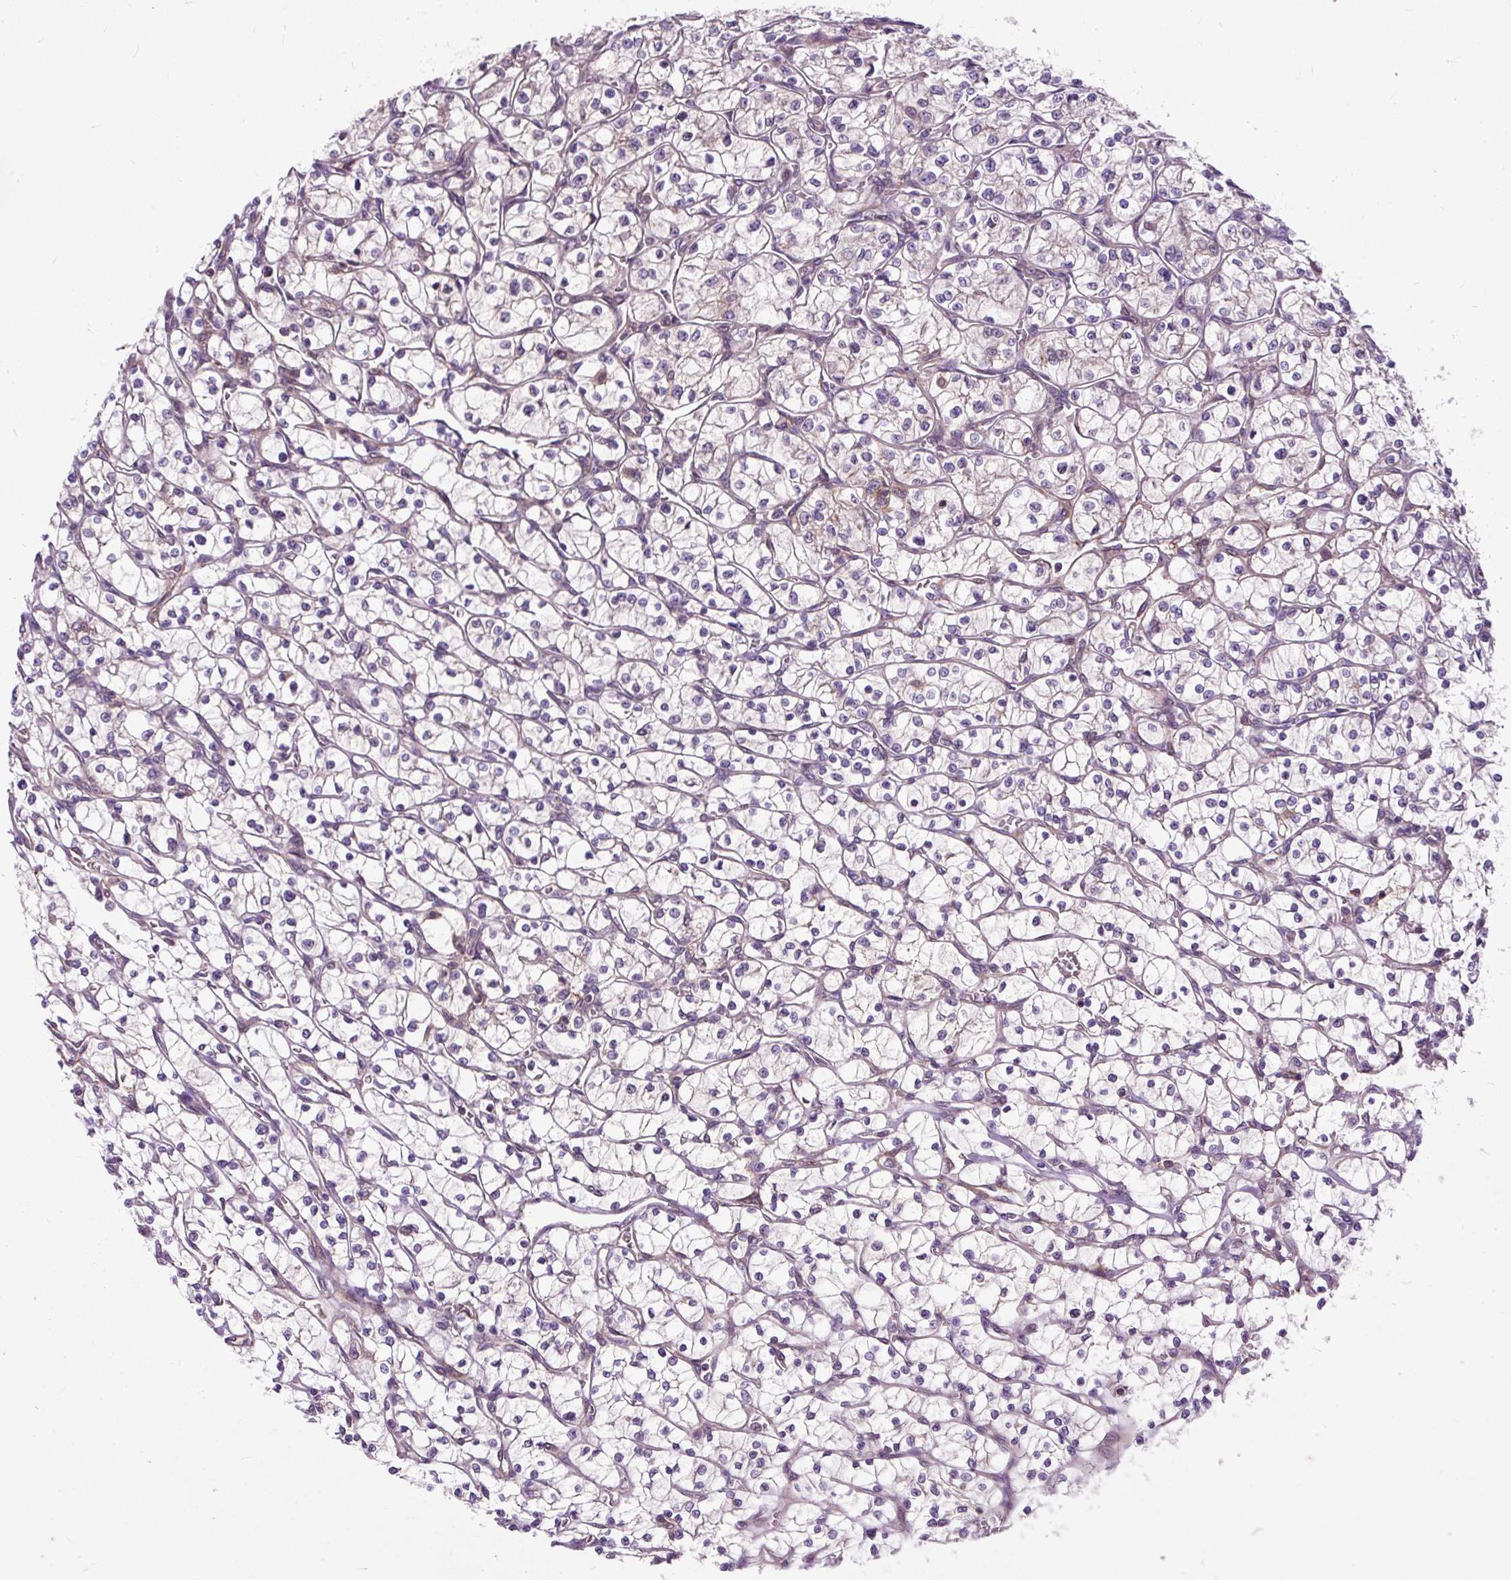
{"staining": {"intensity": "negative", "quantity": "none", "location": "none"}, "tissue": "renal cancer", "cell_type": "Tumor cells", "image_type": "cancer", "snomed": [{"axis": "morphology", "description": "Adenocarcinoma, NOS"}, {"axis": "topography", "description": "Kidney"}], "caption": "This is an IHC image of renal cancer. There is no positivity in tumor cells.", "gene": "PCDHGB3", "patient": {"sex": "female", "age": 64}}